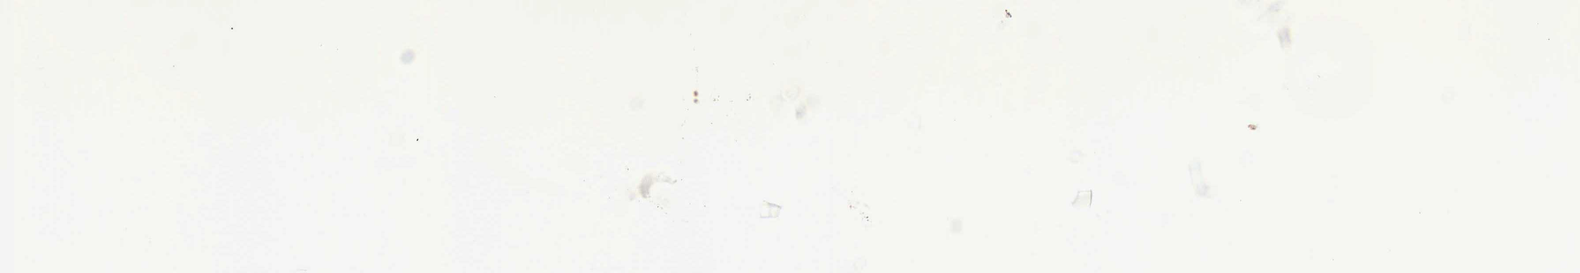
{"staining": {"intensity": "moderate", "quantity": "<25%", "location": "nuclear"}, "tissue": "lung", "cell_type": "Alveolar cells", "image_type": "normal", "snomed": [{"axis": "morphology", "description": "Normal tissue, NOS"}, {"axis": "topography", "description": "Lung"}], "caption": "The image demonstrates a brown stain indicating the presence of a protein in the nuclear of alveolar cells in lung.", "gene": "KHDRBS2", "patient": {"sex": "female", "age": 75}}